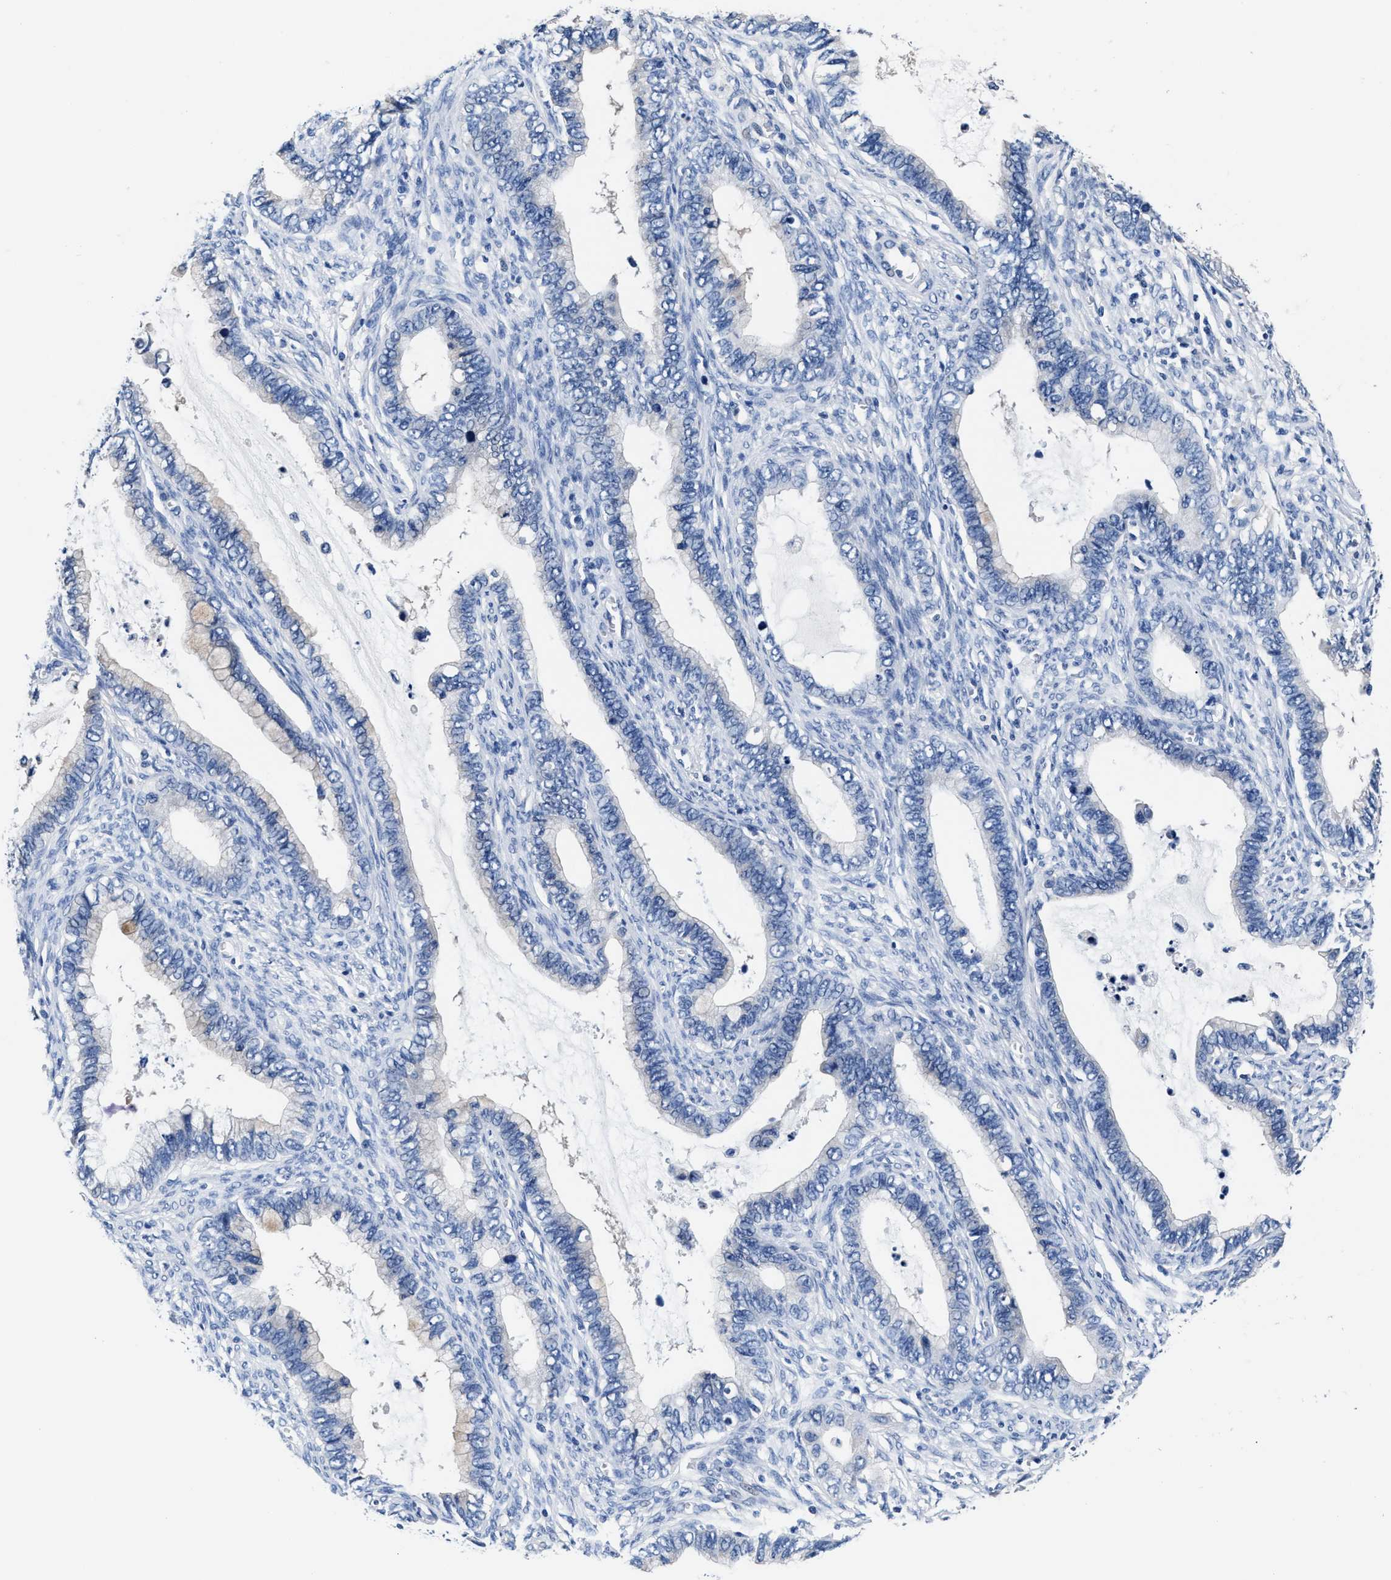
{"staining": {"intensity": "negative", "quantity": "none", "location": "none"}, "tissue": "cervical cancer", "cell_type": "Tumor cells", "image_type": "cancer", "snomed": [{"axis": "morphology", "description": "Adenocarcinoma, NOS"}, {"axis": "topography", "description": "Cervix"}], "caption": "Protein analysis of cervical cancer reveals no significant expression in tumor cells. (Immunohistochemistry, brightfield microscopy, high magnification).", "gene": "GSTM1", "patient": {"sex": "female", "age": 44}}